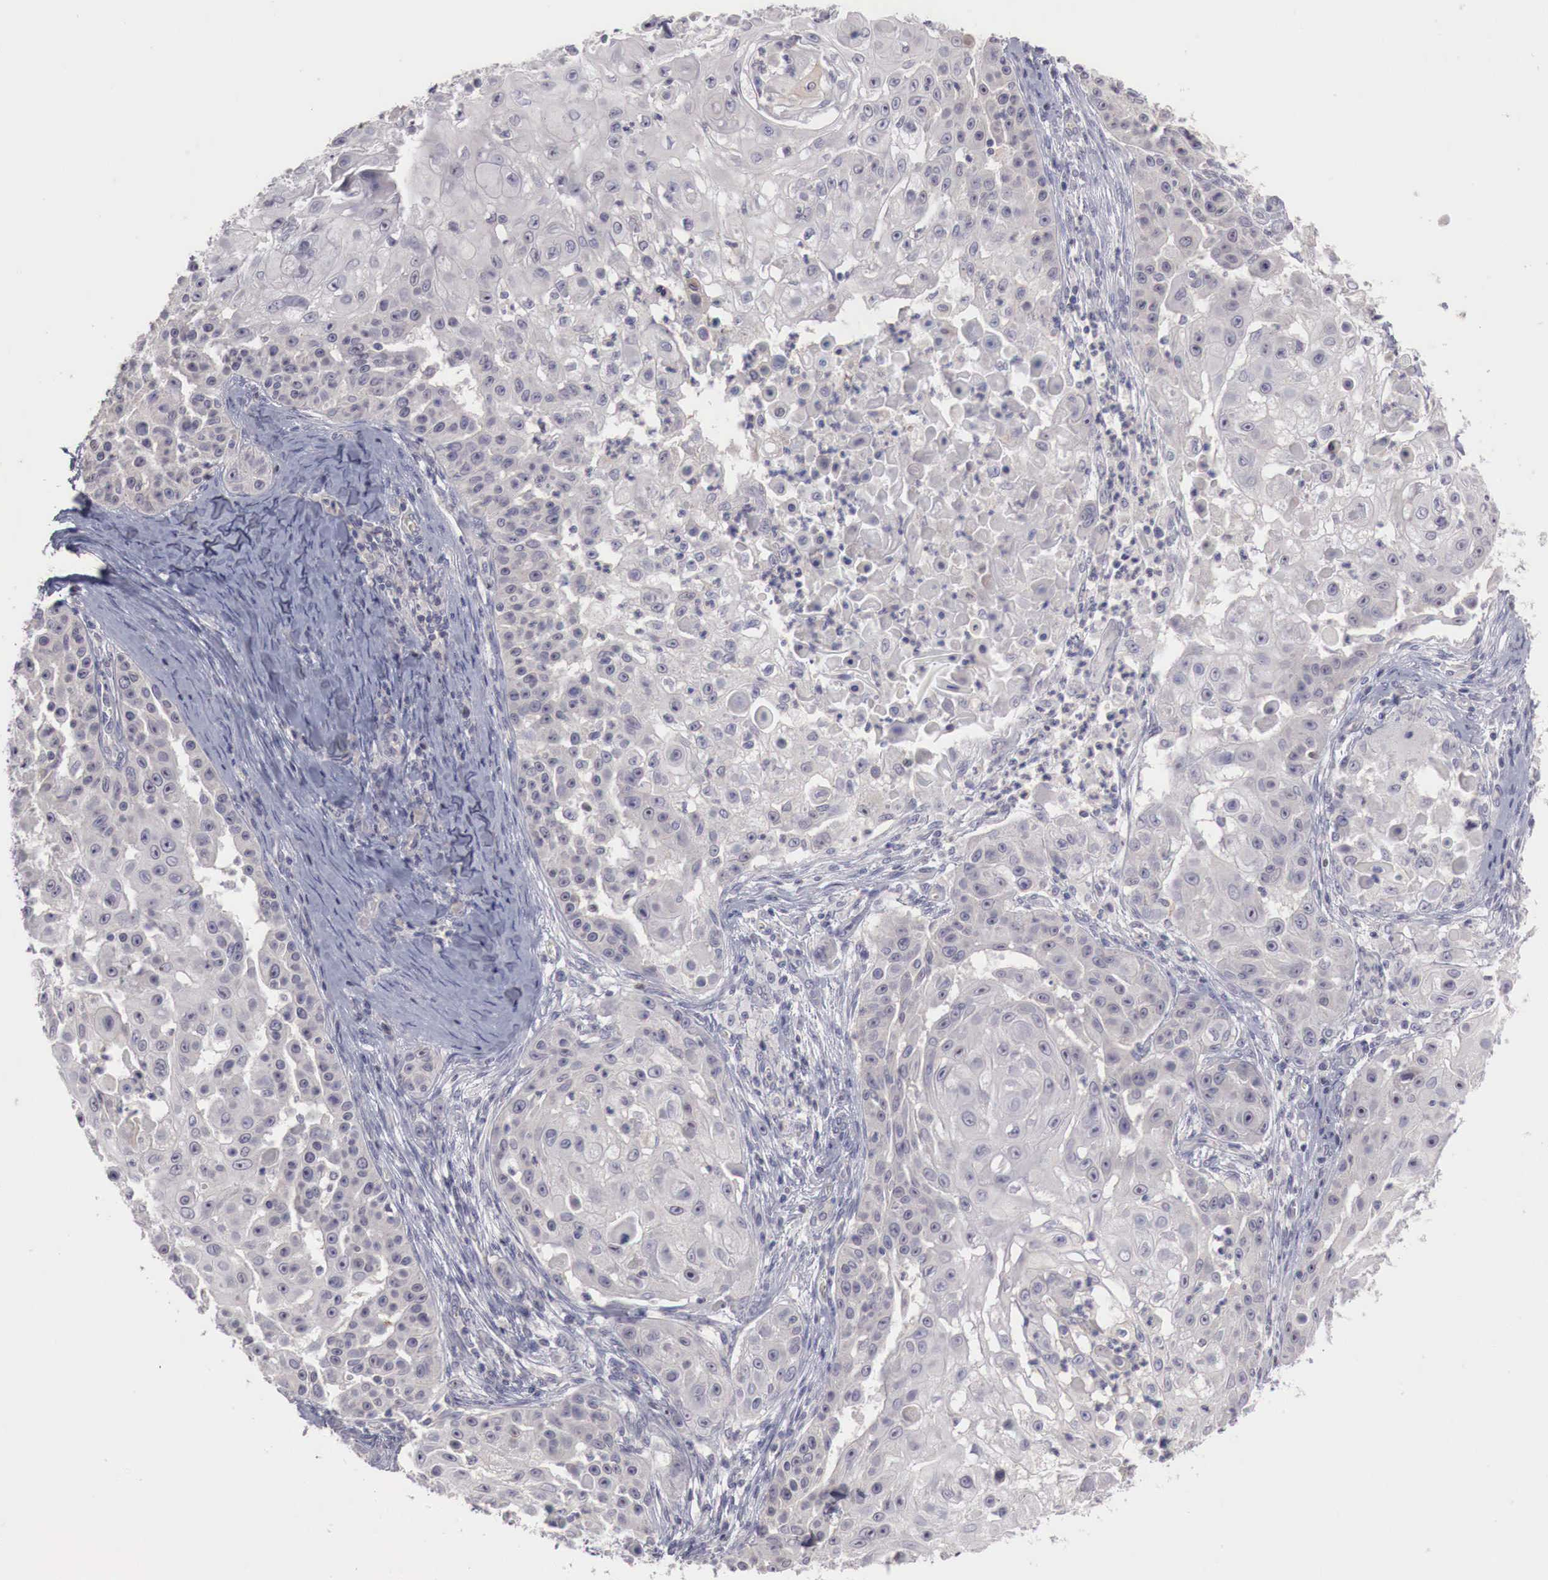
{"staining": {"intensity": "negative", "quantity": "none", "location": "none"}, "tissue": "skin cancer", "cell_type": "Tumor cells", "image_type": "cancer", "snomed": [{"axis": "morphology", "description": "Squamous cell carcinoma, NOS"}, {"axis": "topography", "description": "Skin"}], "caption": "Immunohistochemistry (IHC) of skin cancer exhibits no expression in tumor cells.", "gene": "GATA1", "patient": {"sex": "female", "age": 57}}